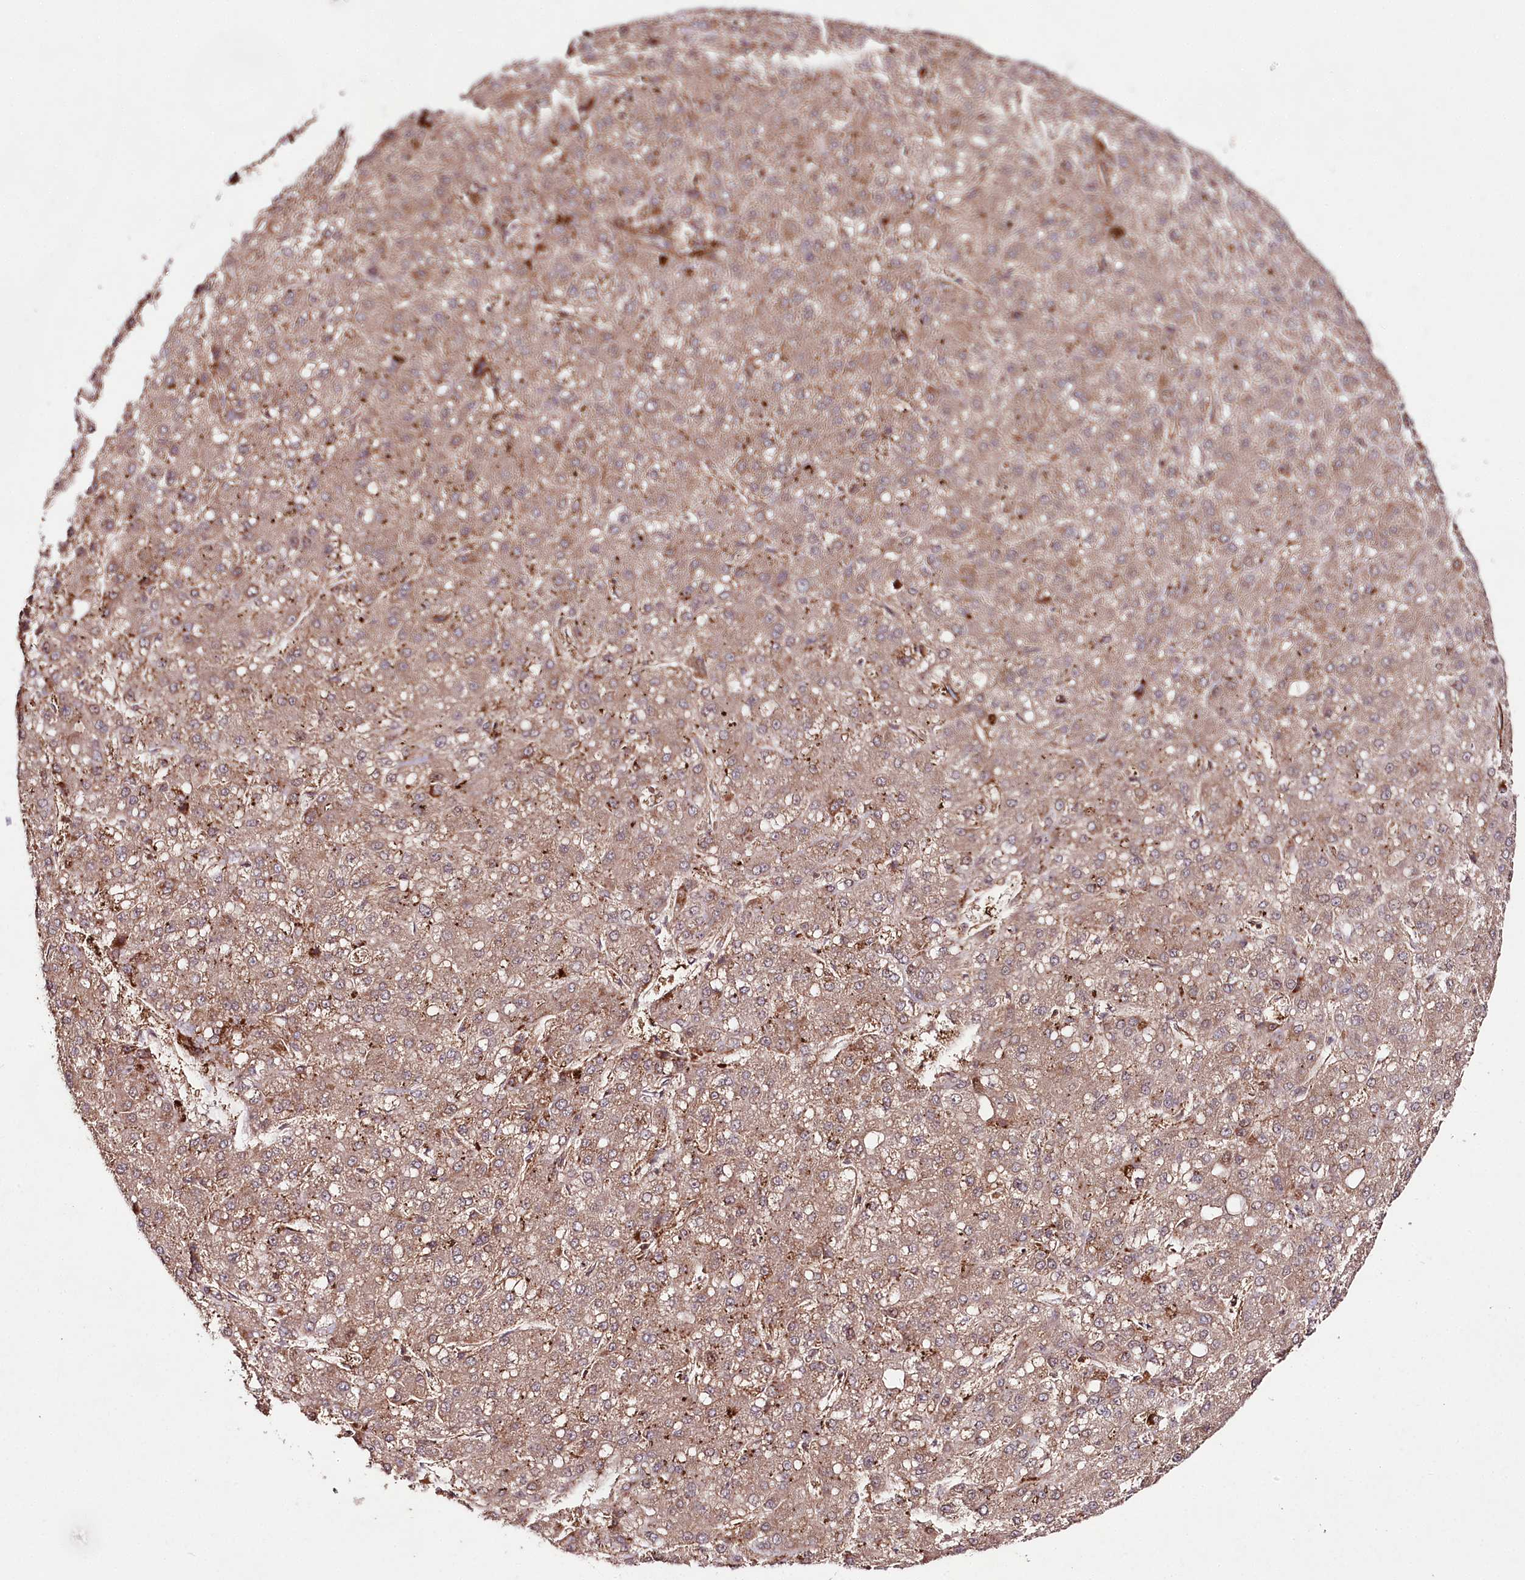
{"staining": {"intensity": "moderate", "quantity": ">75%", "location": "cytoplasmic/membranous"}, "tissue": "liver cancer", "cell_type": "Tumor cells", "image_type": "cancer", "snomed": [{"axis": "morphology", "description": "Carcinoma, Hepatocellular, NOS"}, {"axis": "topography", "description": "Liver"}], "caption": "Liver cancer (hepatocellular carcinoma) stained with a protein marker reveals moderate staining in tumor cells.", "gene": "PHLDB1", "patient": {"sex": "male", "age": 67}}